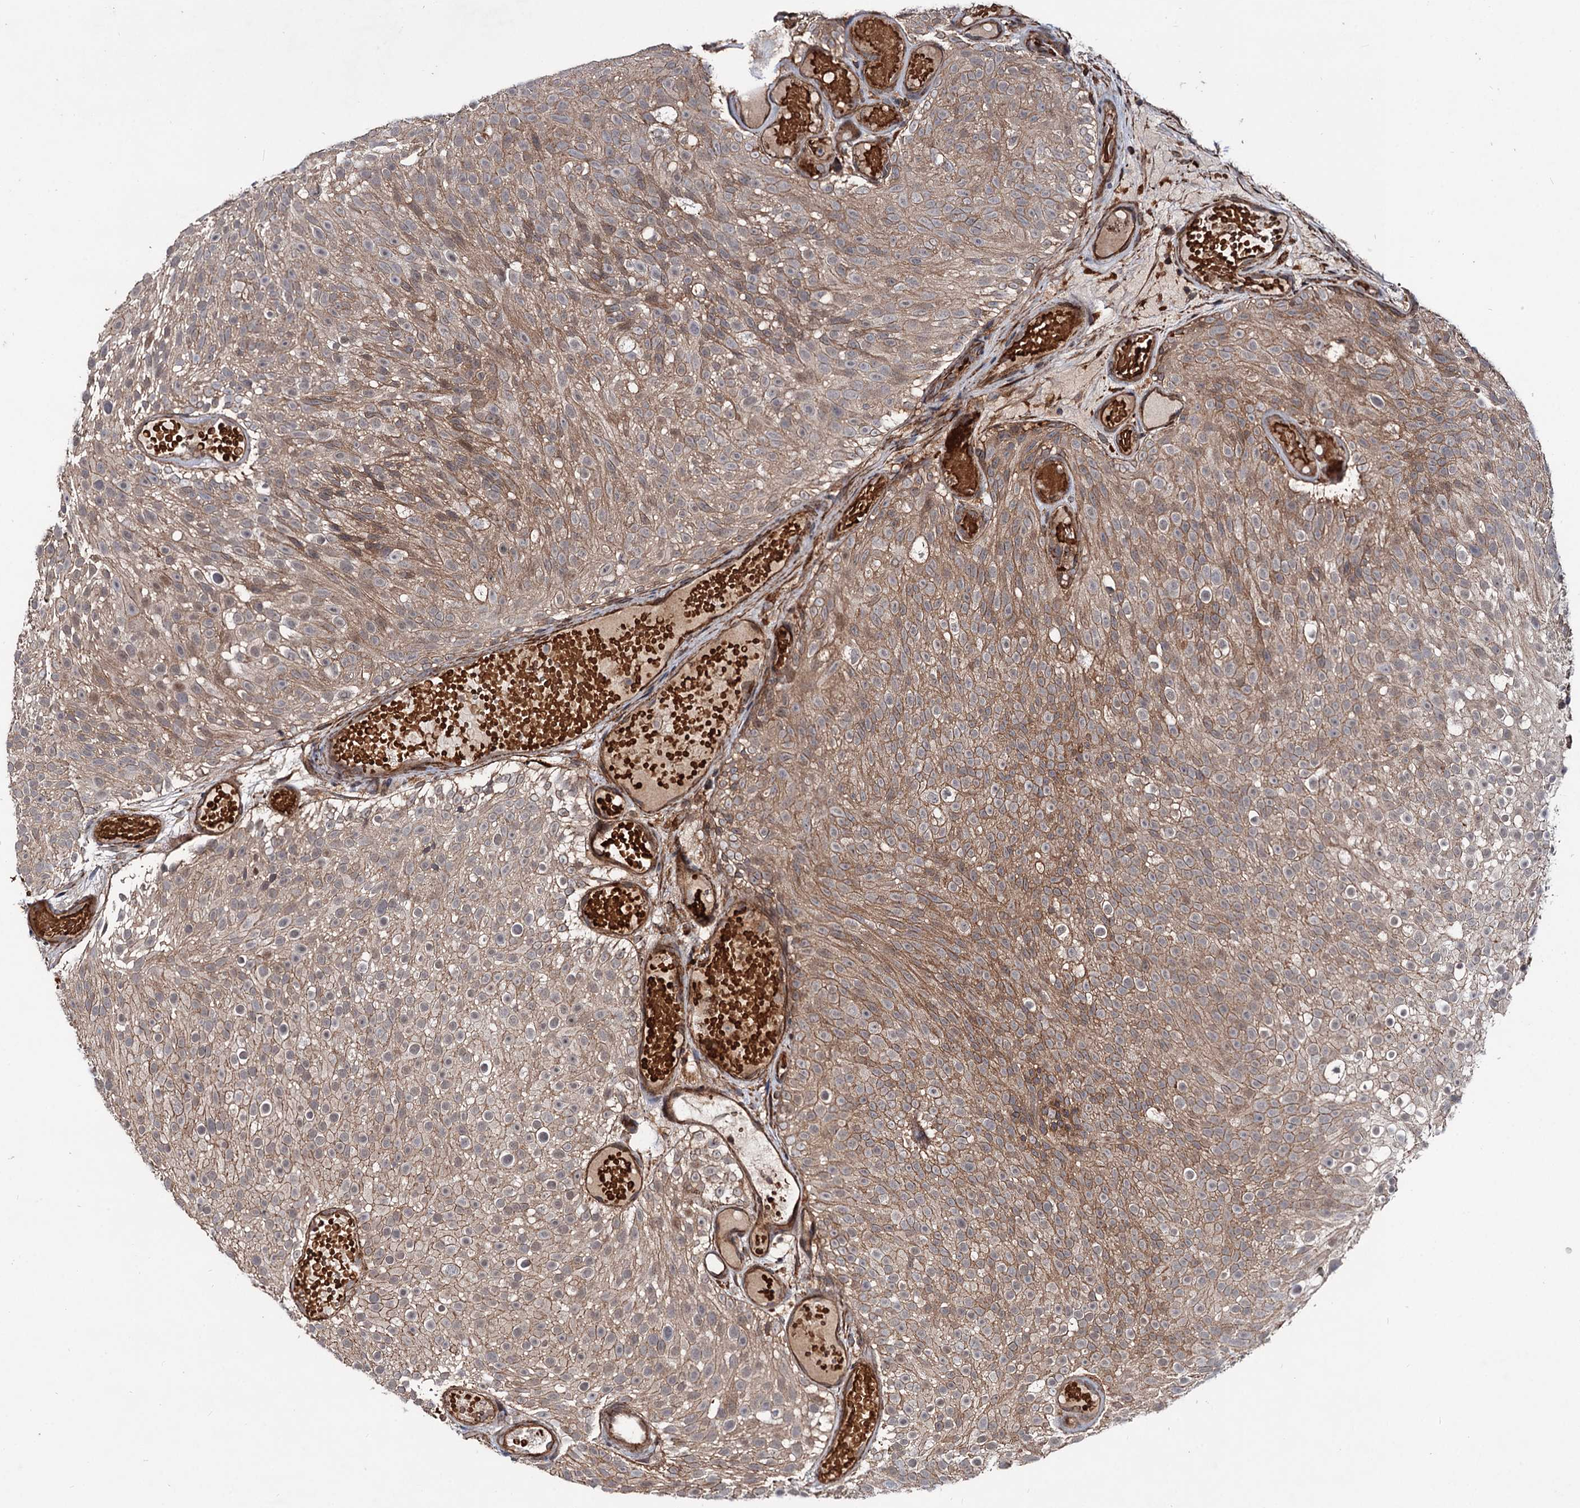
{"staining": {"intensity": "moderate", "quantity": ">75%", "location": "cytoplasmic/membranous"}, "tissue": "urothelial cancer", "cell_type": "Tumor cells", "image_type": "cancer", "snomed": [{"axis": "morphology", "description": "Urothelial carcinoma, Low grade"}, {"axis": "topography", "description": "Urinary bladder"}], "caption": "This is an image of immunohistochemistry (IHC) staining of urothelial carcinoma (low-grade), which shows moderate positivity in the cytoplasmic/membranous of tumor cells.", "gene": "GRIP1", "patient": {"sex": "male", "age": 78}}